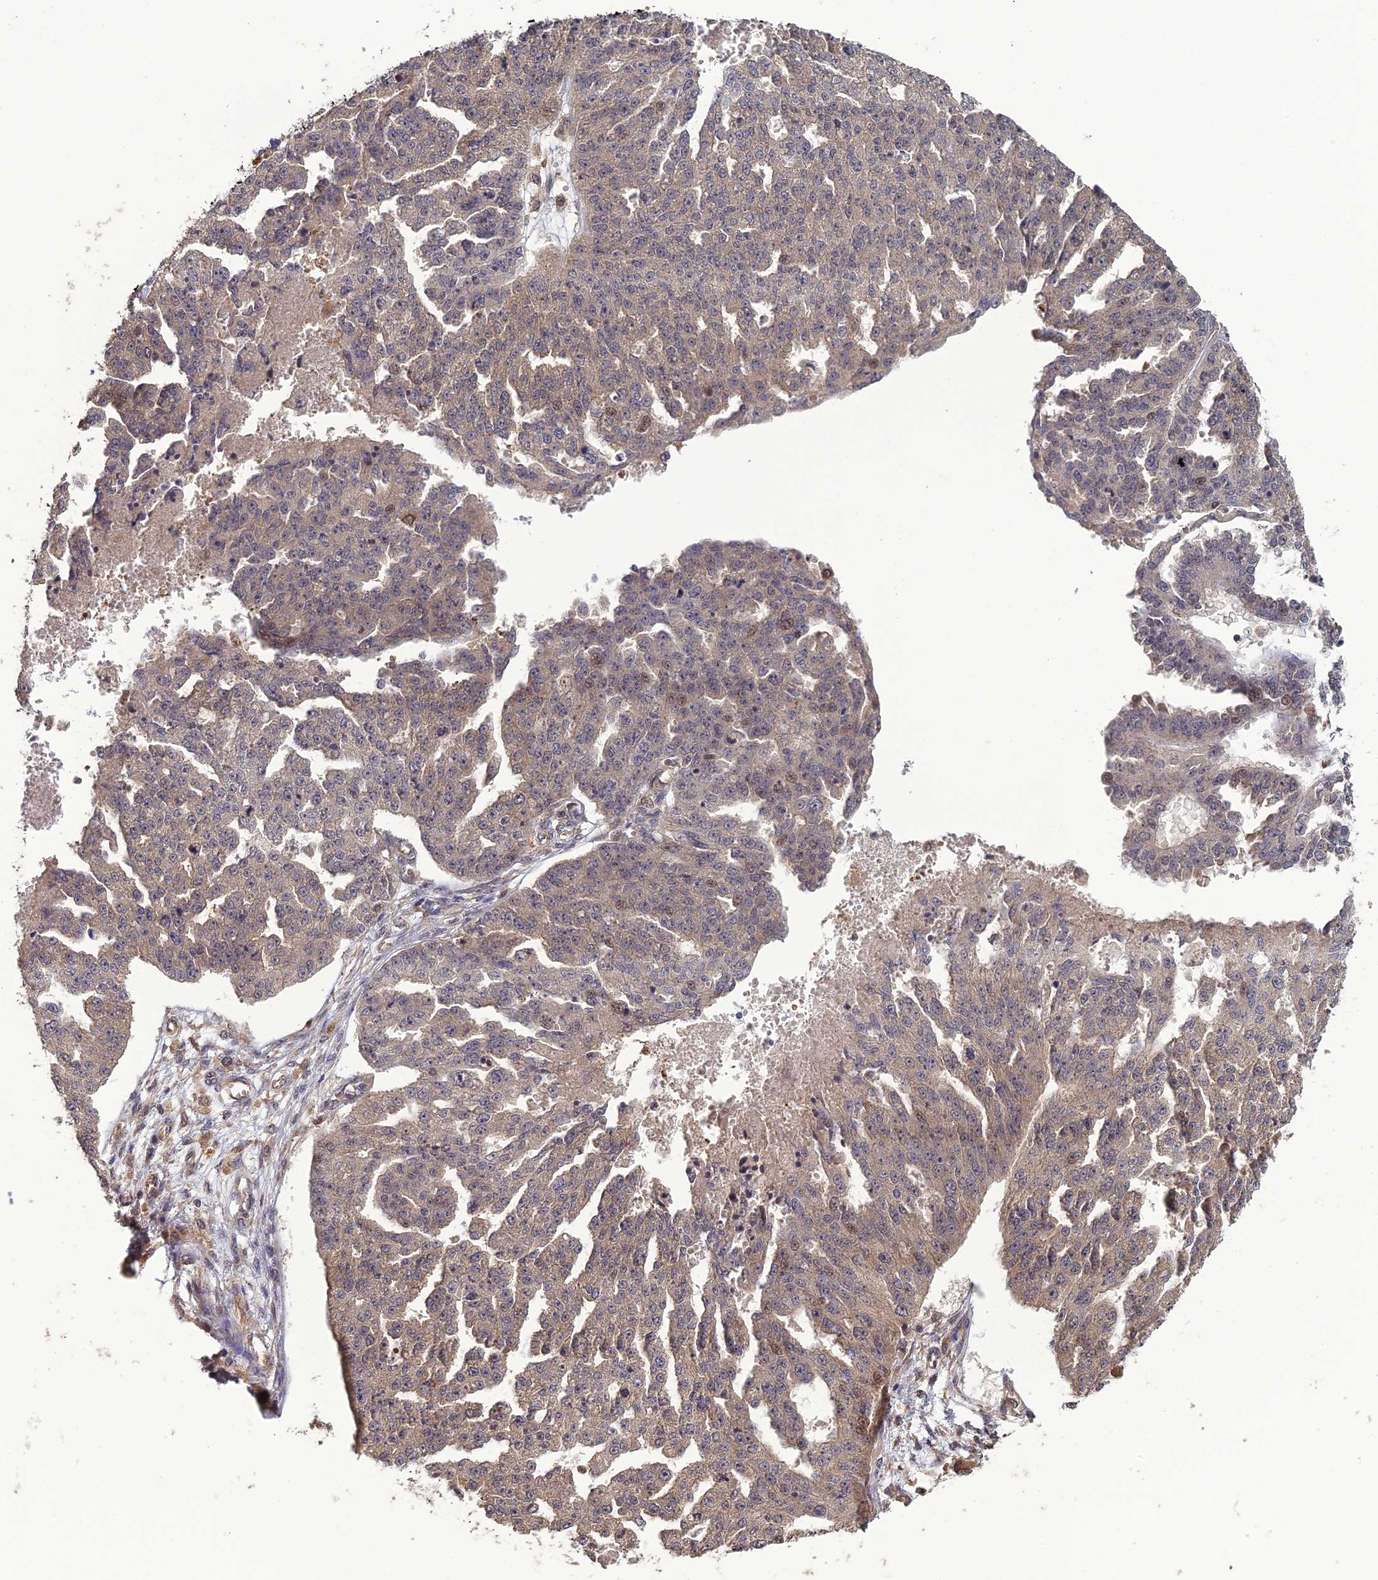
{"staining": {"intensity": "weak", "quantity": "25%-75%", "location": "cytoplasmic/membranous"}, "tissue": "ovarian cancer", "cell_type": "Tumor cells", "image_type": "cancer", "snomed": [{"axis": "morphology", "description": "Cystadenocarcinoma, serous, NOS"}, {"axis": "topography", "description": "Ovary"}], "caption": "Brown immunohistochemical staining in ovarian cancer exhibits weak cytoplasmic/membranous staining in approximately 25%-75% of tumor cells.", "gene": "LIN37", "patient": {"sex": "female", "age": 58}}